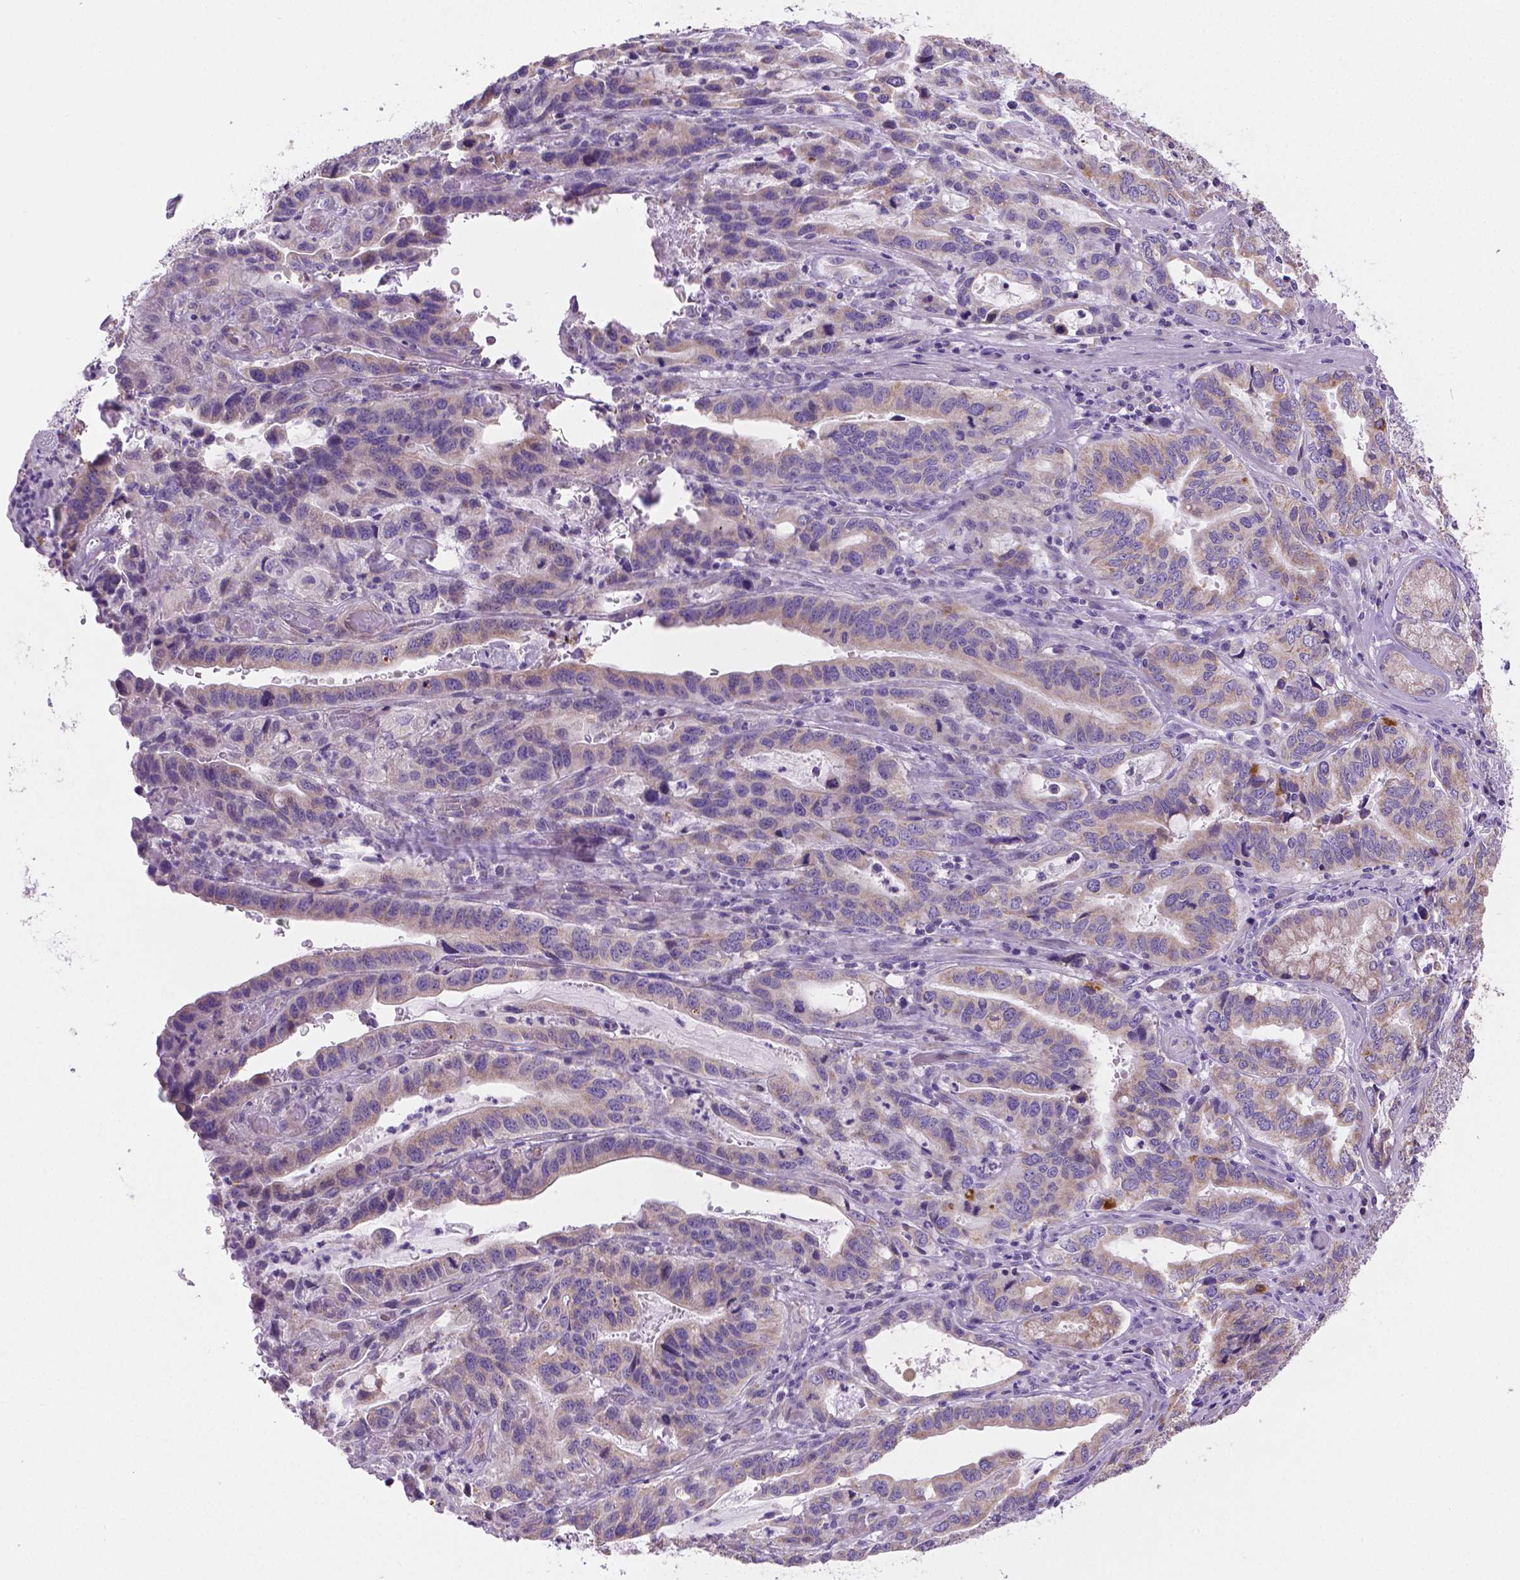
{"staining": {"intensity": "weak", "quantity": "<25%", "location": "cytoplasmic/membranous"}, "tissue": "stomach cancer", "cell_type": "Tumor cells", "image_type": "cancer", "snomed": [{"axis": "morphology", "description": "Adenocarcinoma, NOS"}, {"axis": "topography", "description": "Stomach, lower"}], "caption": "High power microscopy photomicrograph of an immunohistochemistry histopathology image of stomach cancer, revealing no significant staining in tumor cells.", "gene": "CSPG5", "patient": {"sex": "female", "age": 76}}